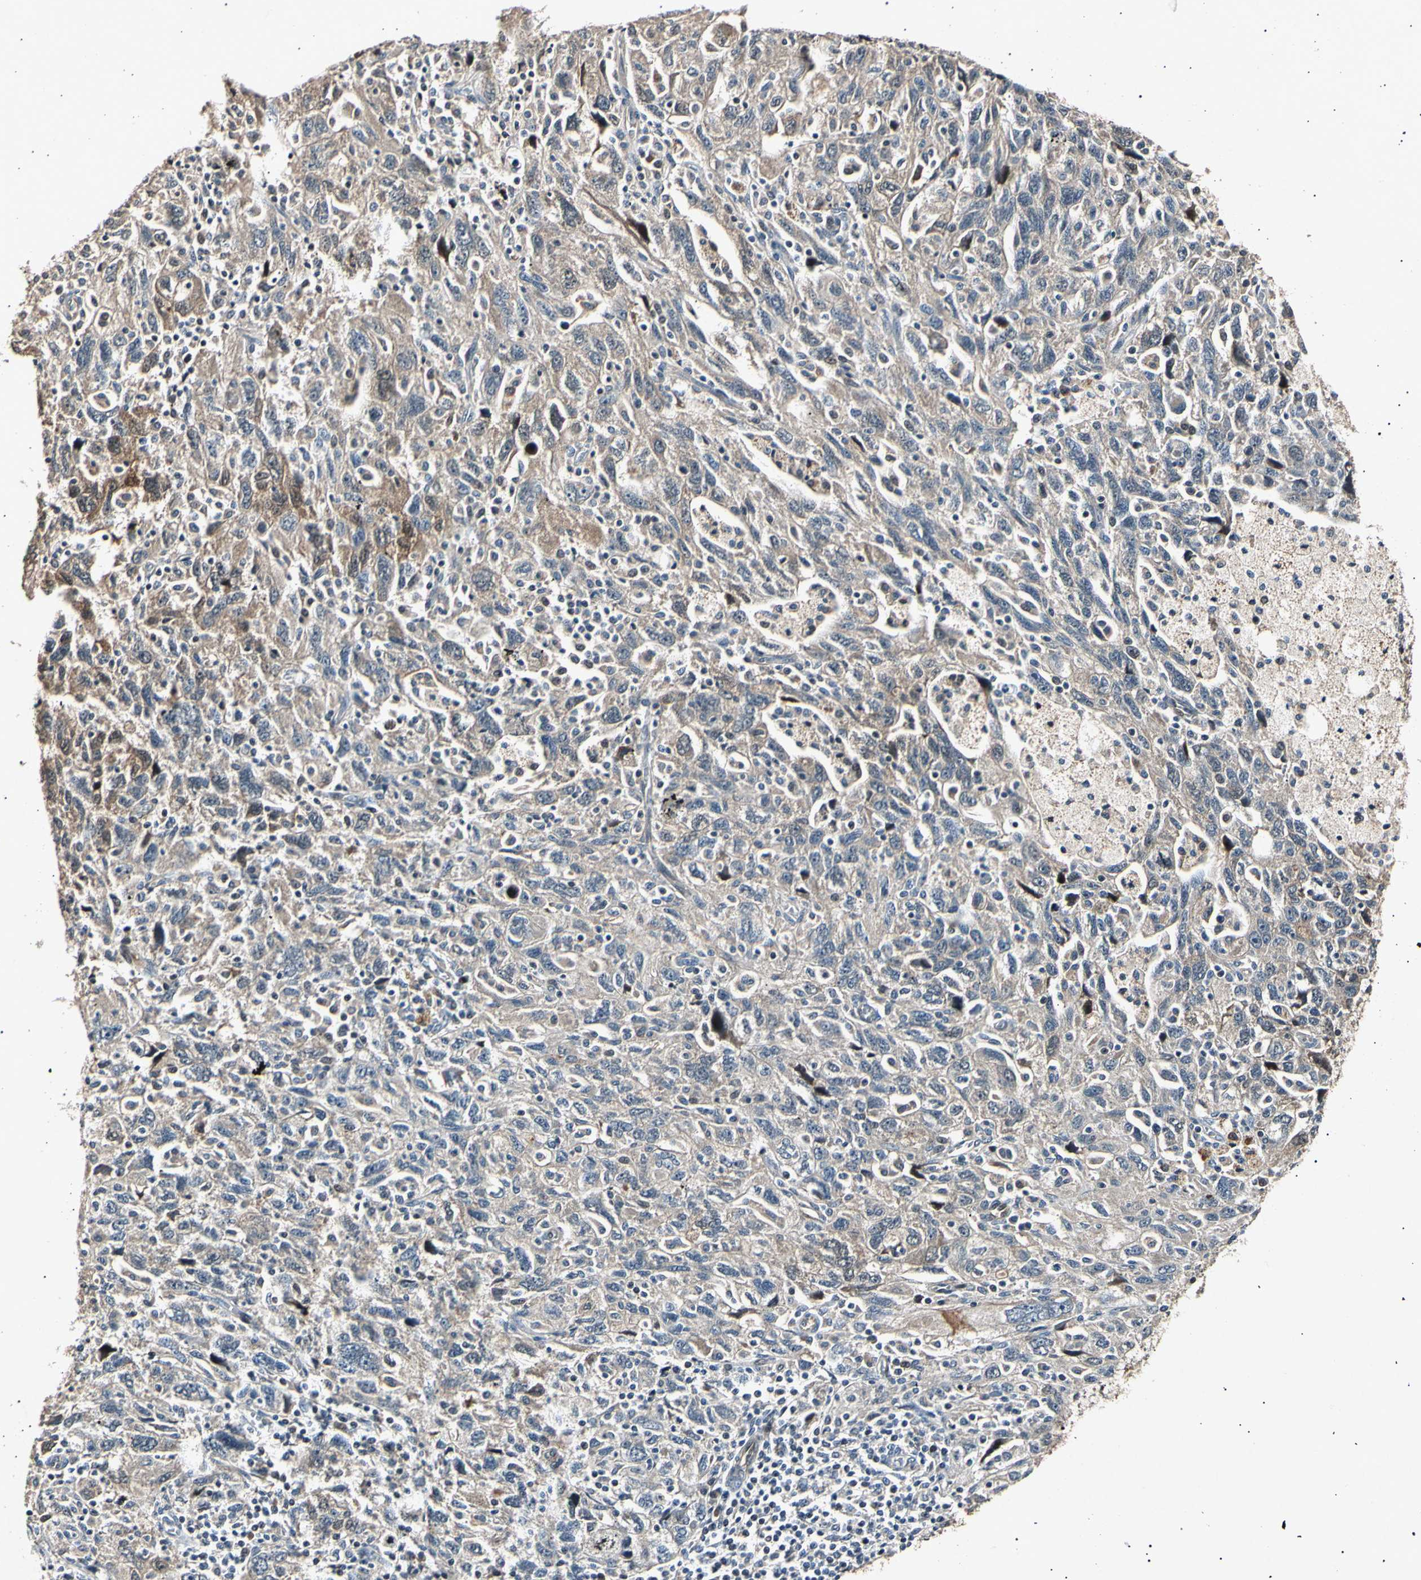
{"staining": {"intensity": "weak", "quantity": ">75%", "location": "cytoplasmic/membranous"}, "tissue": "ovarian cancer", "cell_type": "Tumor cells", "image_type": "cancer", "snomed": [{"axis": "morphology", "description": "Carcinoma, NOS"}, {"axis": "morphology", "description": "Cystadenocarcinoma, serous, NOS"}, {"axis": "topography", "description": "Ovary"}], "caption": "Protein analysis of ovarian serous cystadenocarcinoma tissue demonstrates weak cytoplasmic/membranous staining in about >75% of tumor cells.", "gene": "ADCY3", "patient": {"sex": "female", "age": 69}}